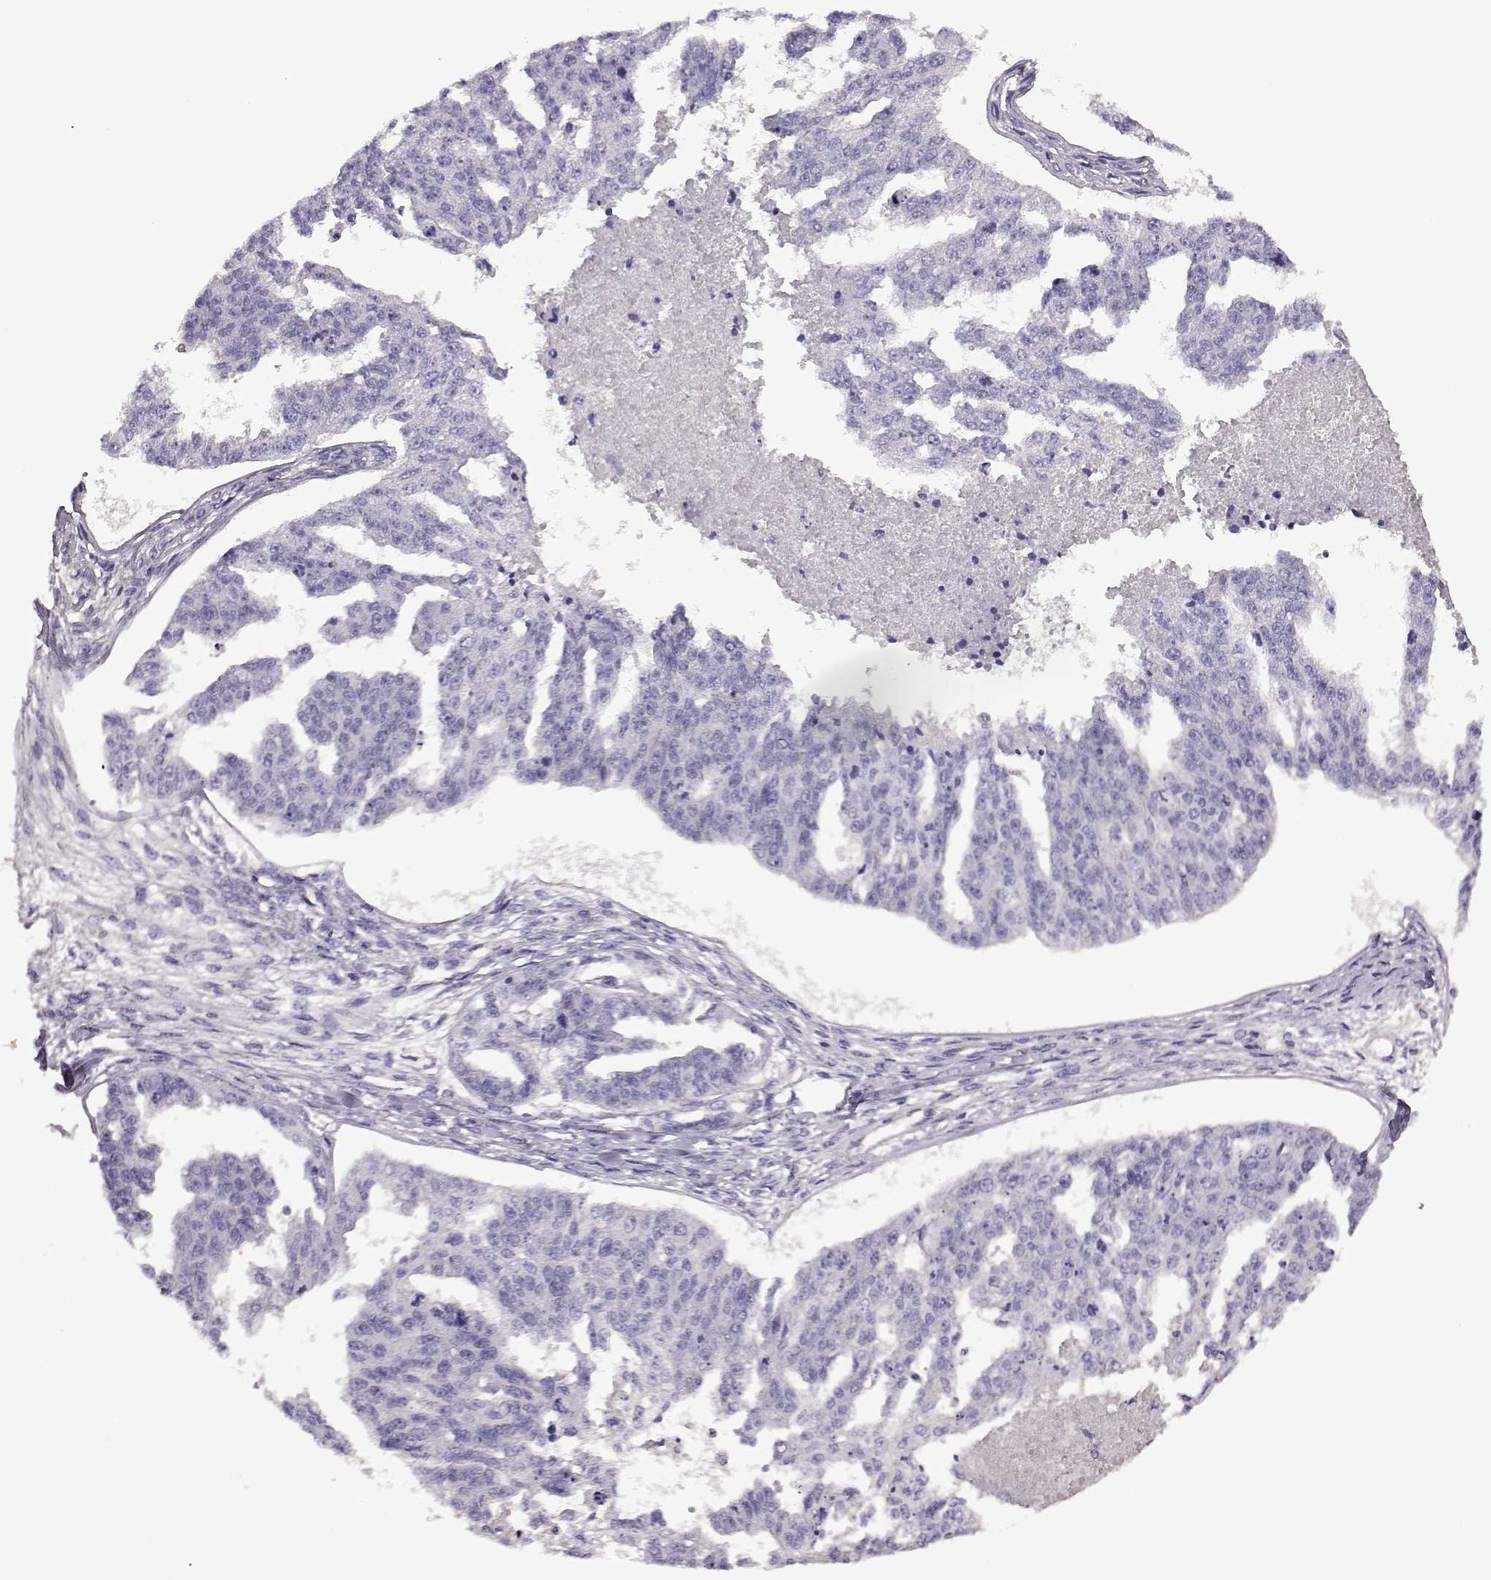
{"staining": {"intensity": "negative", "quantity": "none", "location": "none"}, "tissue": "ovarian cancer", "cell_type": "Tumor cells", "image_type": "cancer", "snomed": [{"axis": "morphology", "description": "Cystadenocarcinoma, serous, NOS"}, {"axis": "topography", "description": "Ovary"}], "caption": "A high-resolution image shows IHC staining of ovarian cancer, which exhibits no significant positivity in tumor cells.", "gene": "EDDM3B", "patient": {"sex": "female", "age": 58}}